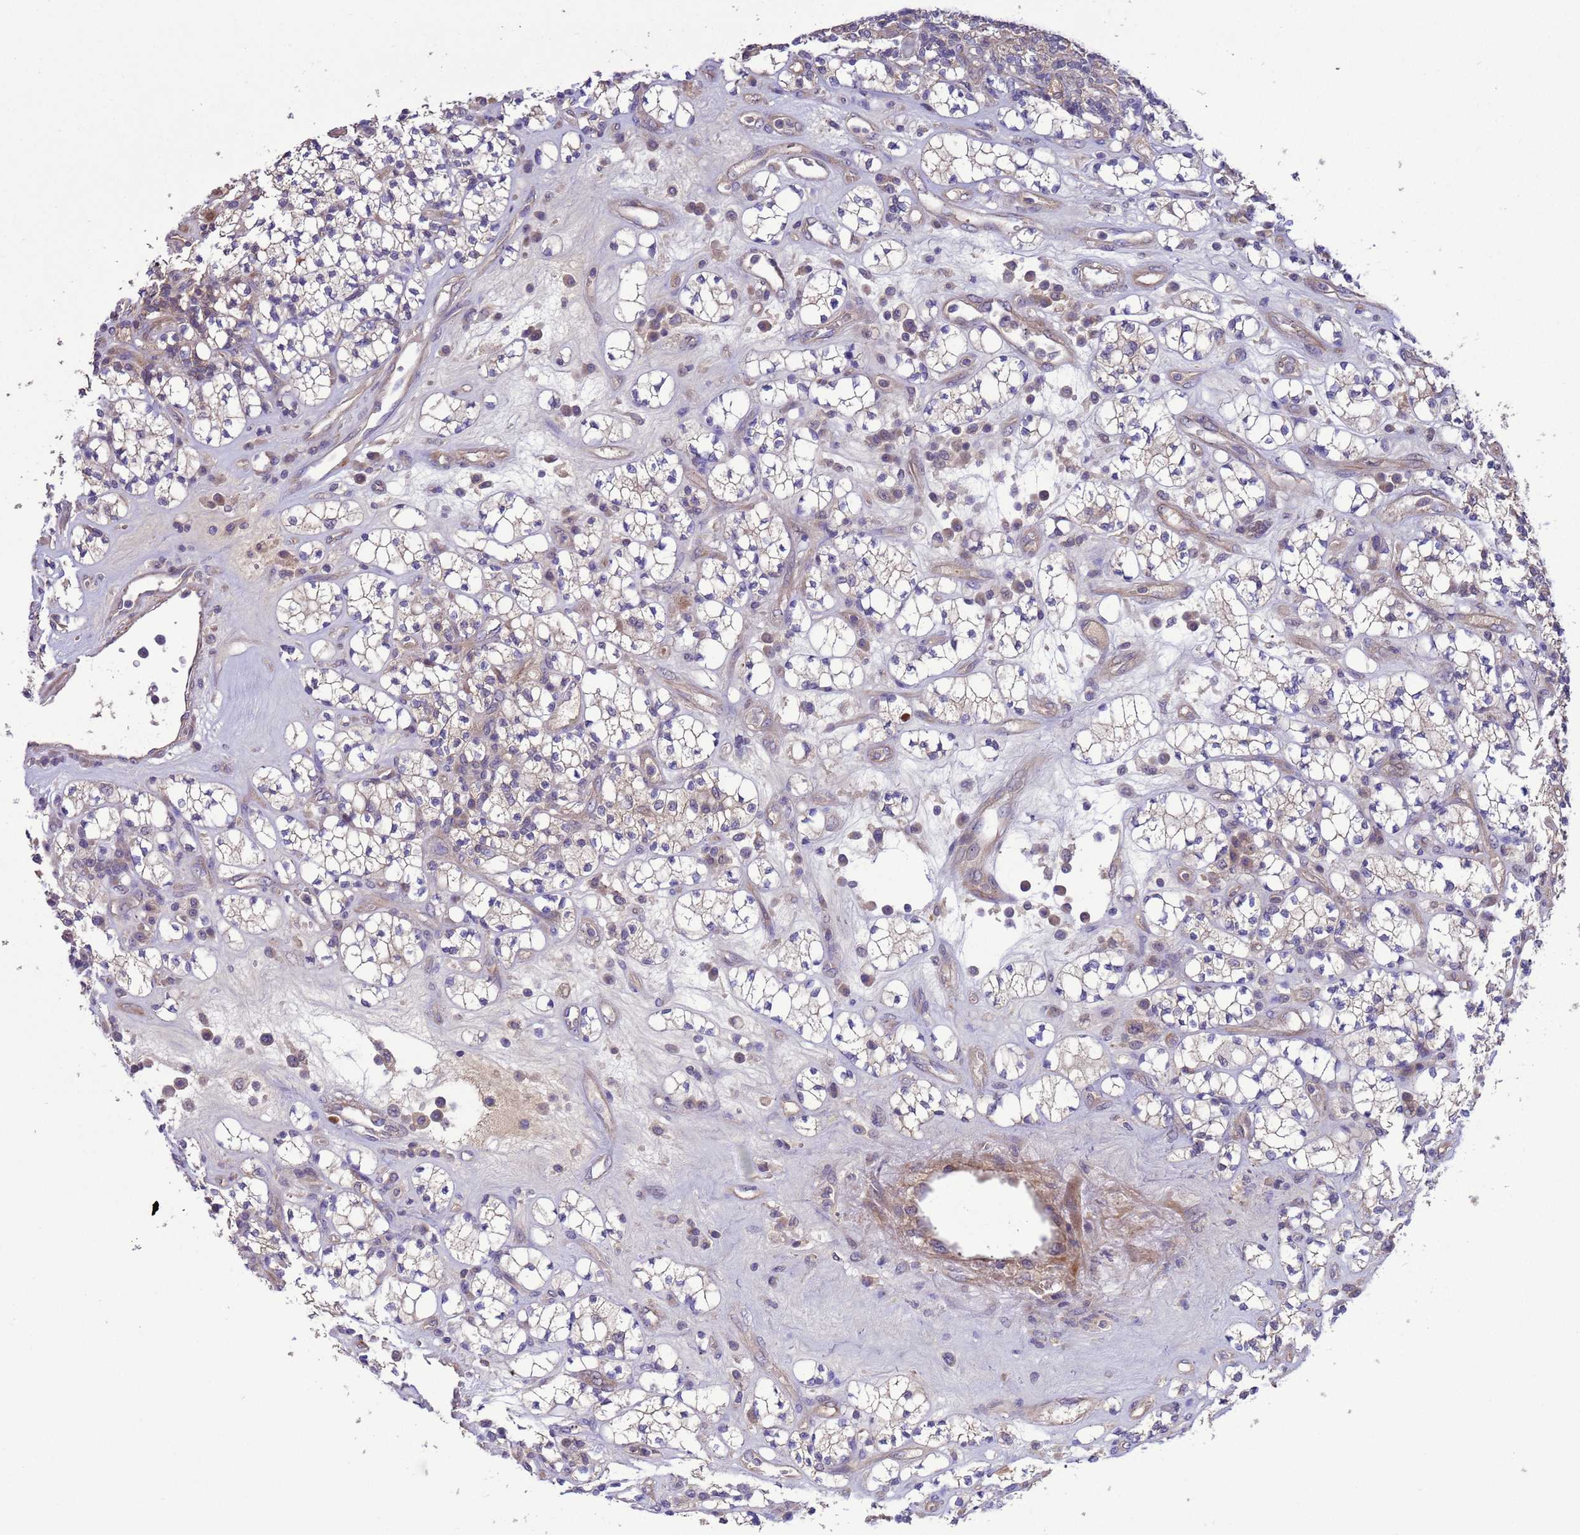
{"staining": {"intensity": "negative", "quantity": "none", "location": "none"}, "tissue": "renal cancer", "cell_type": "Tumor cells", "image_type": "cancer", "snomed": [{"axis": "morphology", "description": "Adenocarcinoma, NOS"}, {"axis": "topography", "description": "Kidney"}], "caption": "A micrograph of human renal adenocarcinoma is negative for staining in tumor cells. The staining is performed using DAB (3,3'-diaminobenzidine) brown chromogen with nuclei counter-stained in using hematoxylin.", "gene": "GJA10", "patient": {"sex": "male", "age": 77}}